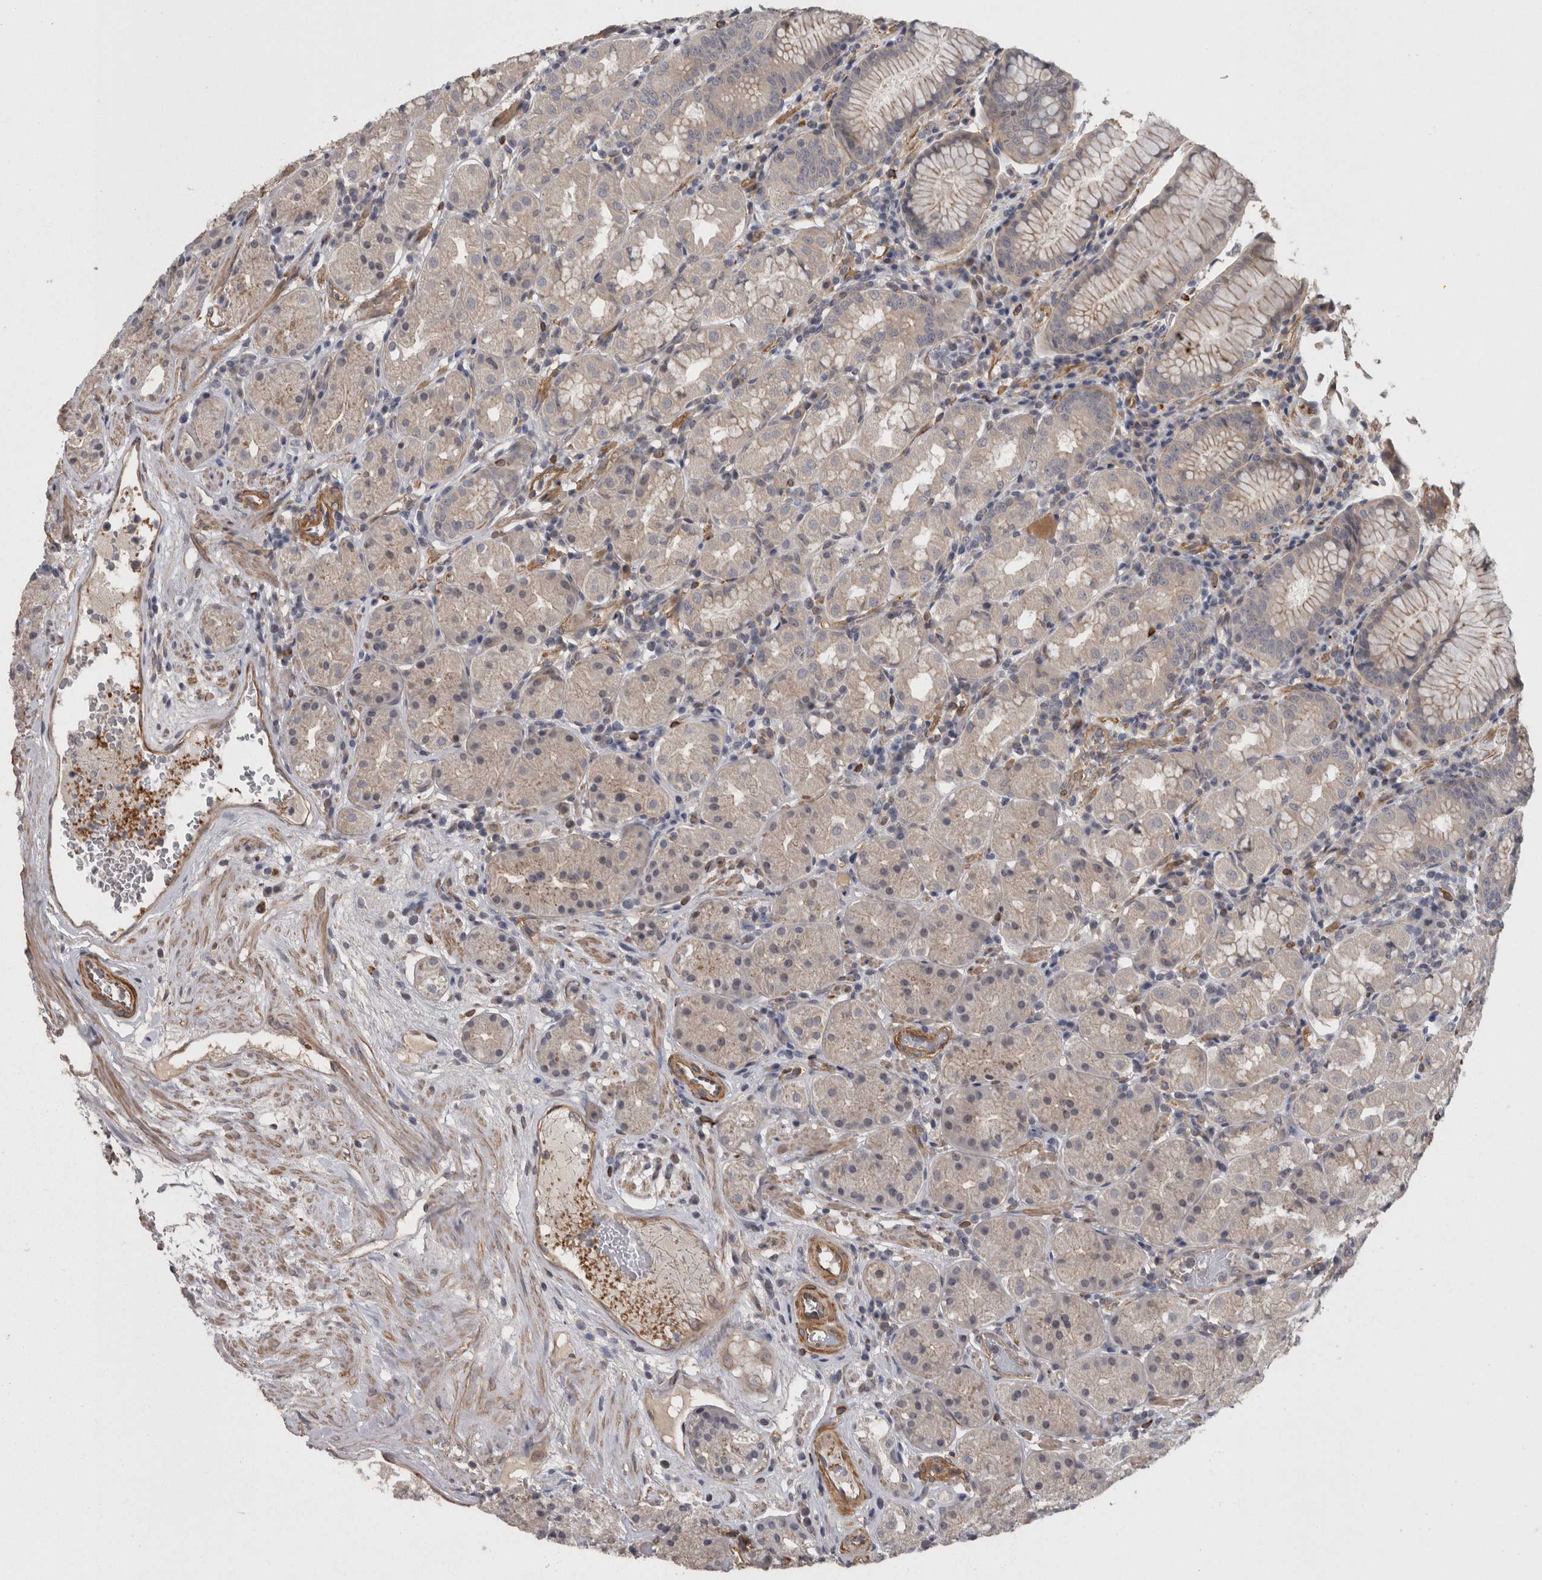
{"staining": {"intensity": "negative", "quantity": "none", "location": "none"}, "tissue": "stomach", "cell_type": "Glandular cells", "image_type": "normal", "snomed": [{"axis": "morphology", "description": "Normal tissue, NOS"}, {"axis": "topography", "description": "Stomach, lower"}], "caption": "A high-resolution histopathology image shows immunohistochemistry (IHC) staining of benign stomach, which exhibits no significant positivity in glandular cells.", "gene": "RMDN1", "patient": {"sex": "female", "age": 56}}